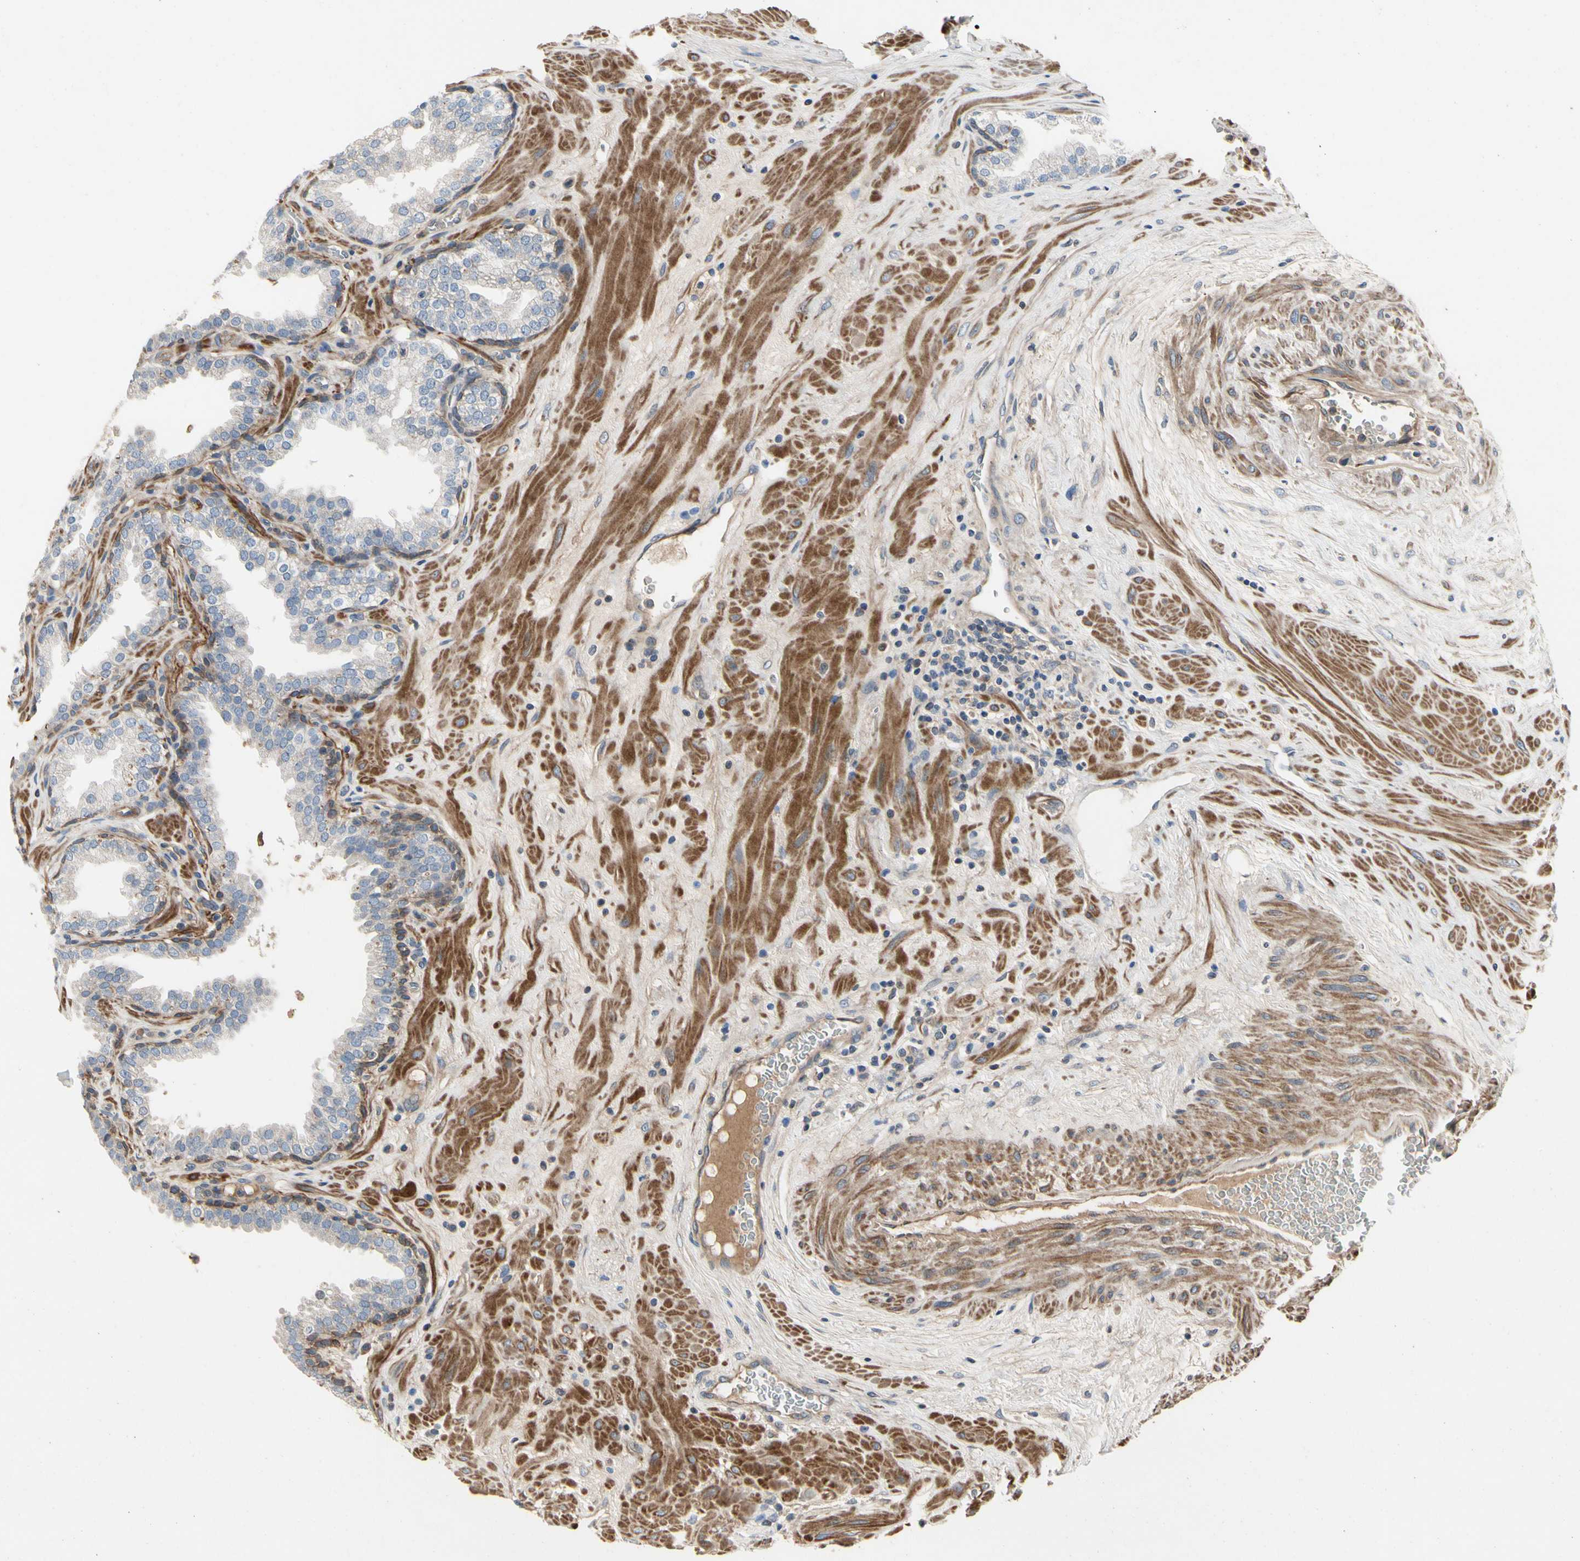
{"staining": {"intensity": "negative", "quantity": "none", "location": "none"}, "tissue": "prostate", "cell_type": "Glandular cells", "image_type": "normal", "snomed": [{"axis": "morphology", "description": "Normal tissue, NOS"}, {"axis": "topography", "description": "Prostate"}], "caption": "This is an immunohistochemistry image of unremarkable human prostate. There is no staining in glandular cells.", "gene": "CRTAC1", "patient": {"sex": "male", "age": 51}}